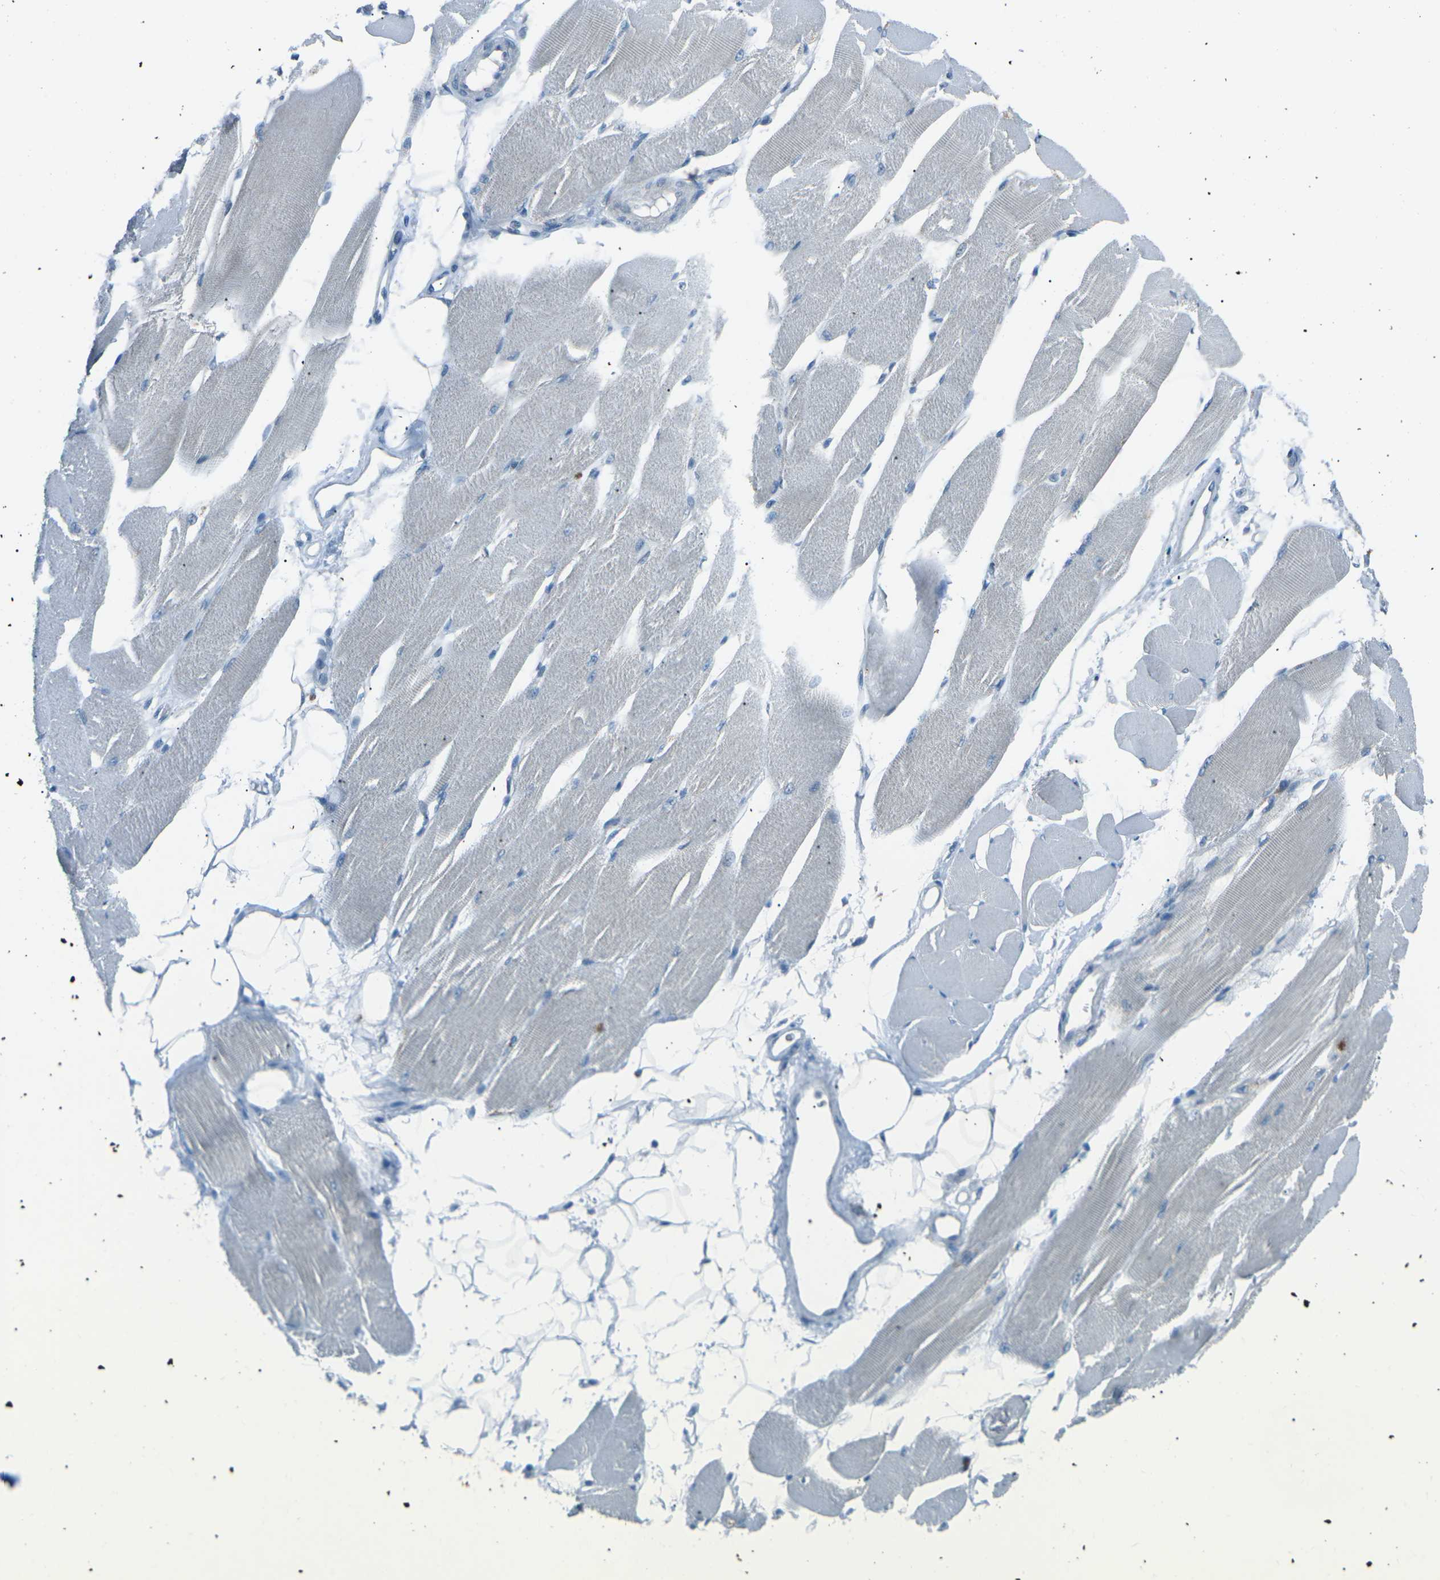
{"staining": {"intensity": "negative", "quantity": "none", "location": "none"}, "tissue": "skeletal muscle", "cell_type": "Myocytes", "image_type": "normal", "snomed": [{"axis": "morphology", "description": "Normal tissue, NOS"}, {"axis": "topography", "description": "Skeletal muscle"}, {"axis": "topography", "description": "Peripheral nerve tissue"}], "caption": "Photomicrograph shows no protein positivity in myocytes of benign skeletal muscle. (Immunohistochemistry, brightfield microscopy, high magnification).", "gene": "PRKCA", "patient": {"sex": "female", "age": 84}}